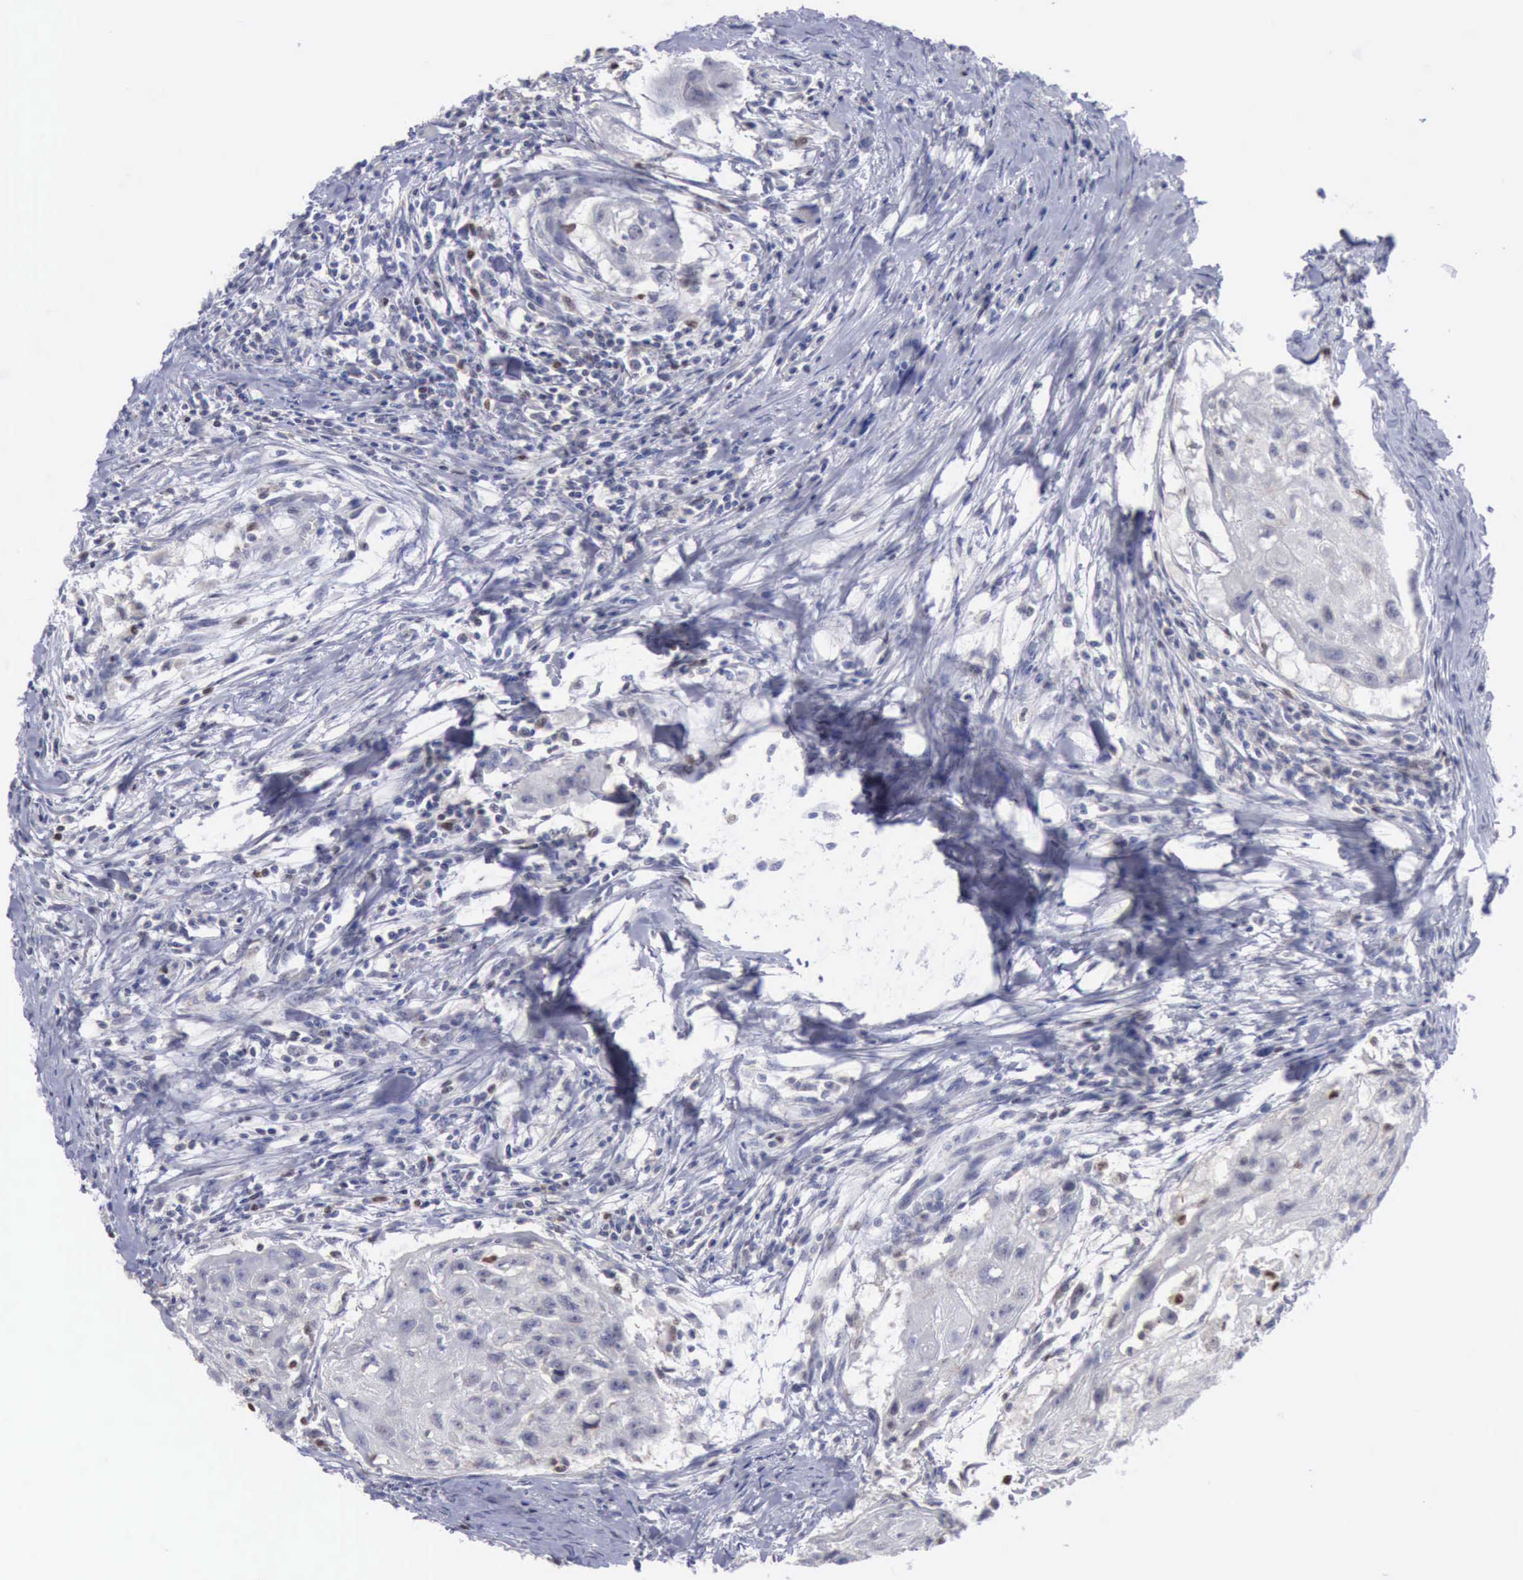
{"staining": {"intensity": "negative", "quantity": "none", "location": "none"}, "tissue": "head and neck cancer", "cell_type": "Tumor cells", "image_type": "cancer", "snomed": [{"axis": "morphology", "description": "Squamous cell carcinoma, NOS"}, {"axis": "topography", "description": "Head-Neck"}], "caption": "There is no significant positivity in tumor cells of squamous cell carcinoma (head and neck).", "gene": "SATB2", "patient": {"sex": "male", "age": 64}}